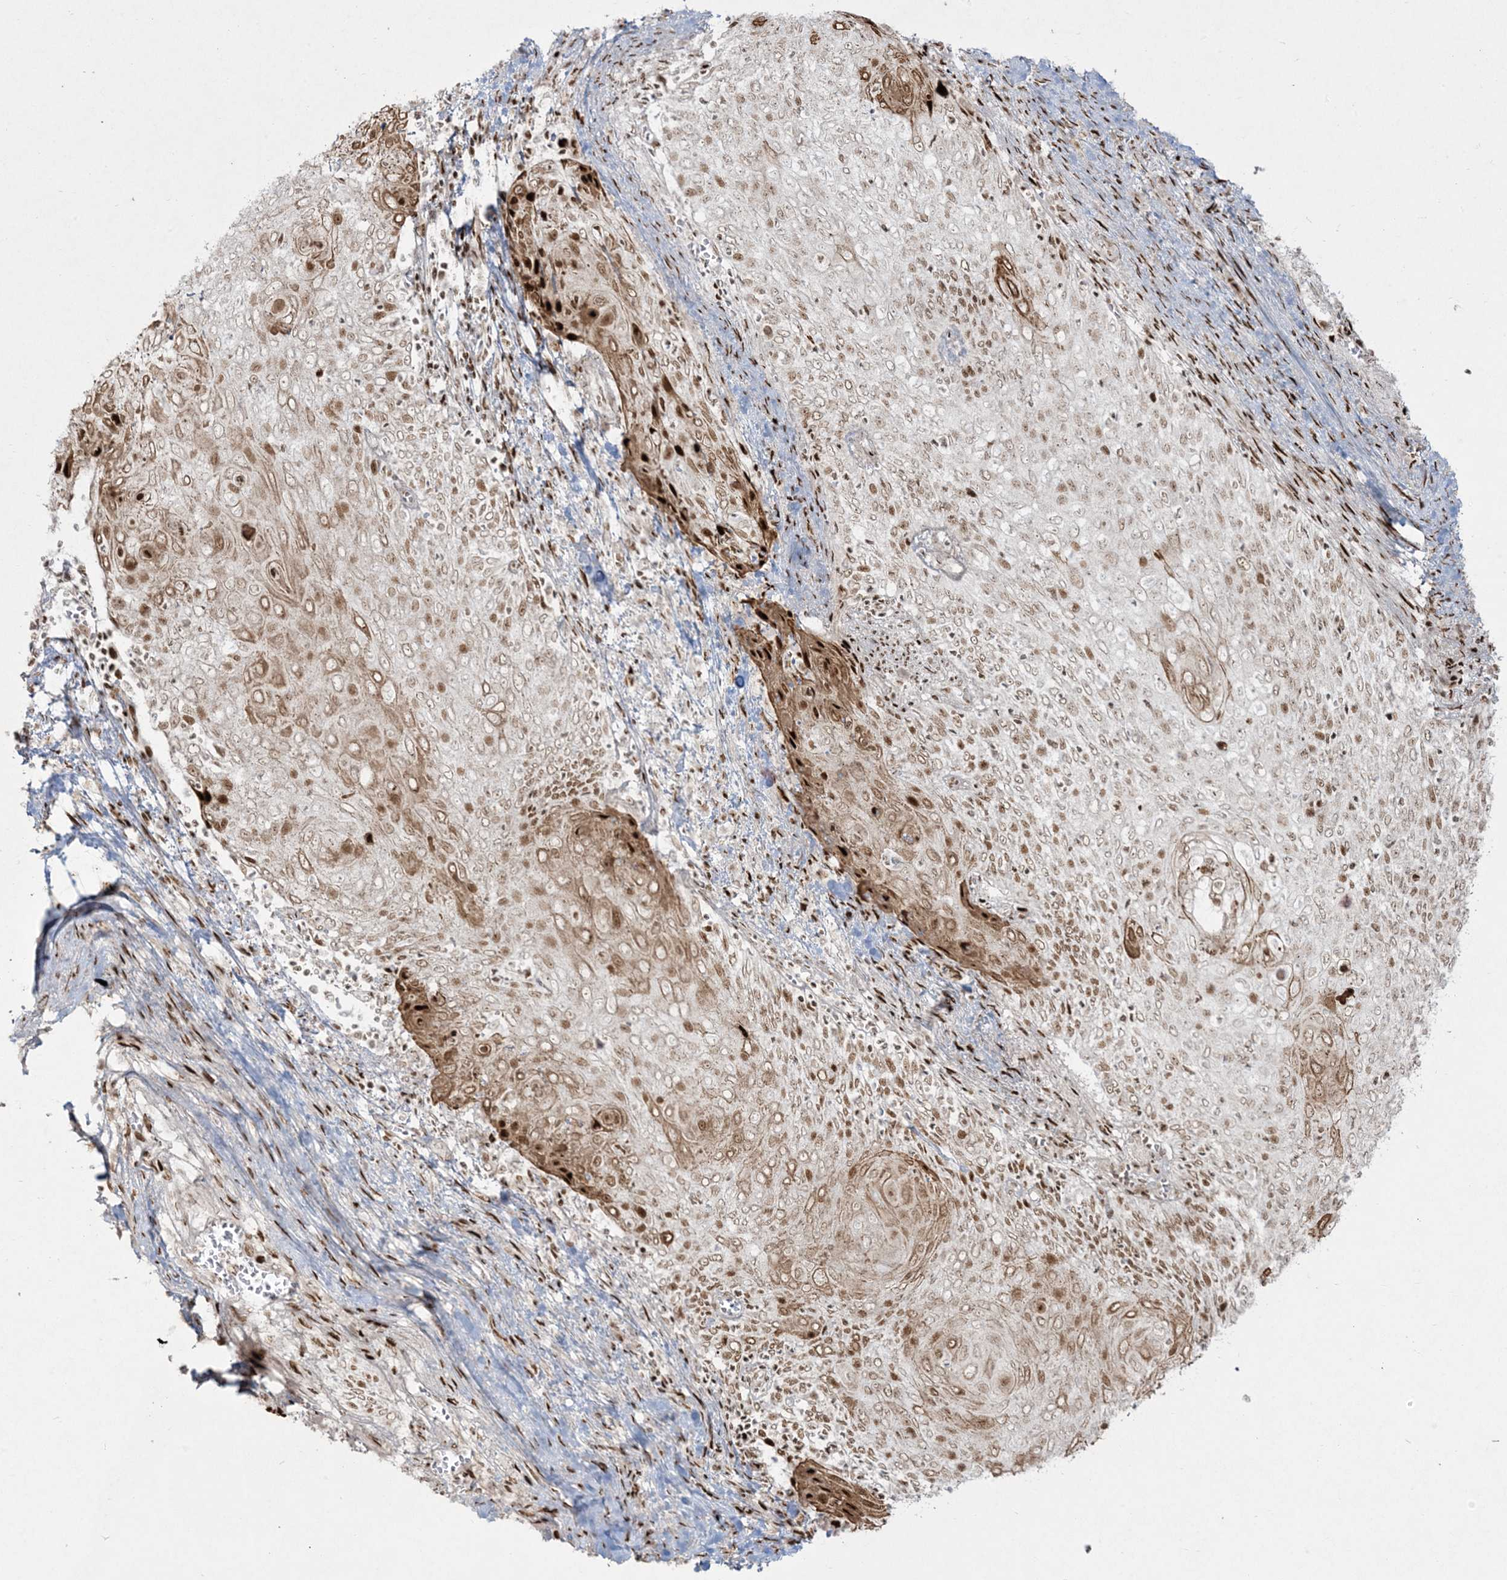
{"staining": {"intensity": "moderate", "quantity": "25%-75%", "location": "cytoplasmic/membranous,nuclear"}, "tissue": "cervical cancer", "cell_type": "Tumor cells", "image_type": "cancer", "snomed": [{"axis": "morphology", "description": "Squamous cell carcinoma, NOS"}, {"axis": "topography", "description": "Cervix"}], "caption": "High-power microscopy captured an immunohistochemistry (IHC) photomicrograph of squamous cell carcinoma (cervical), revealing moderate cytoplasmic/membranous and nuclear expression in about 25%-75% of tumor cells. (DAB IHC, brown staining for protein, blue staining for nuclei).", "gene": "RBM10", "patient": {"sex": "female", "age": 39}}